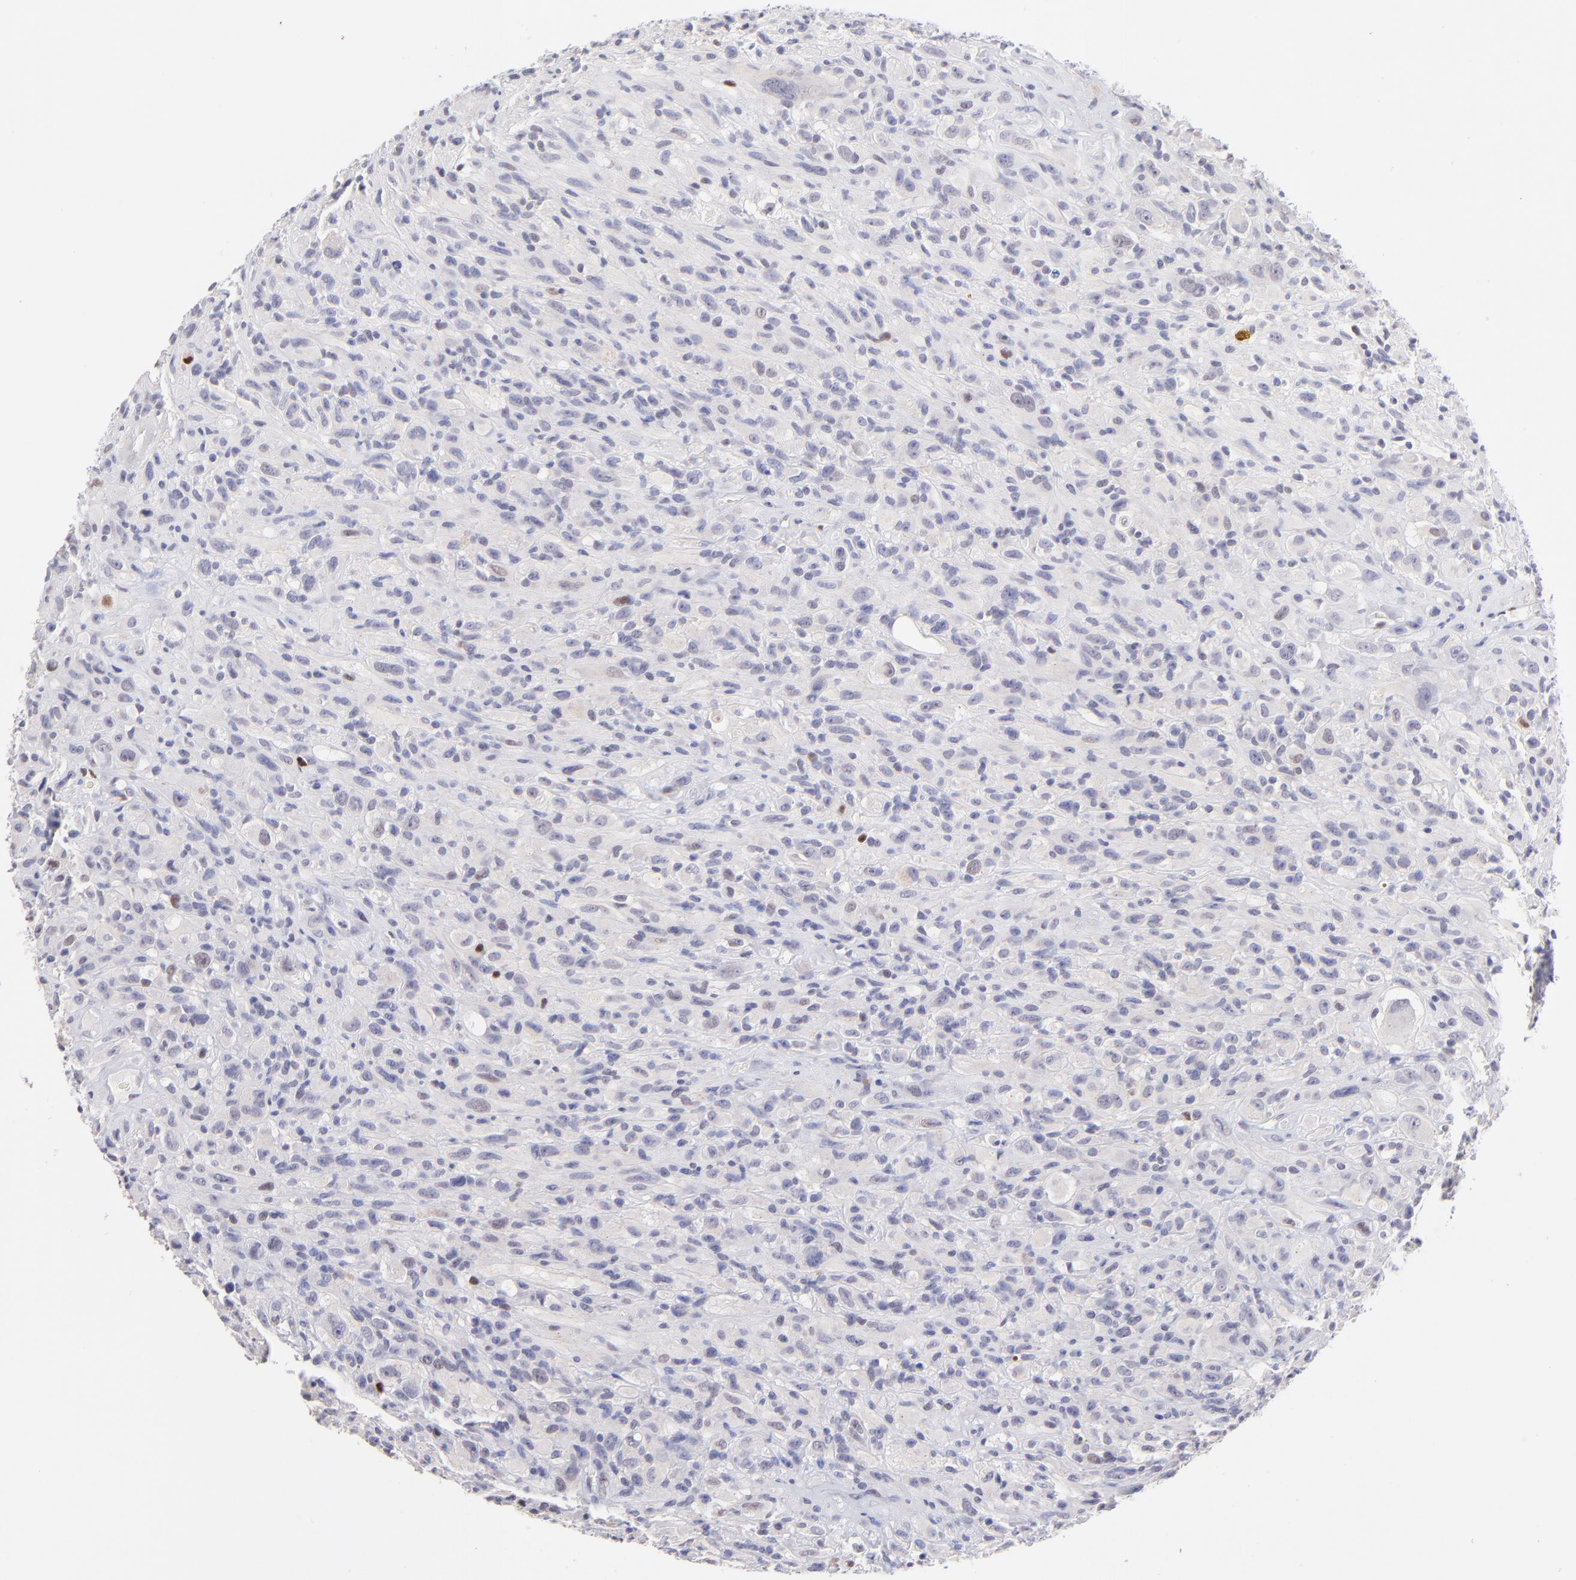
{"staining": {"intensity": "weak", "quantity": "<25%", "location": "nuclear"}, "tissue": "glioma", "cell_type": "Tumor cells", "image_type": "cancer", "snomed": [{"axis": "morphology", "description": "Glioma, malignant, High grade"}, {"axis": "topography", "description": "Brain"}], "caption": "There is no significant staining in tumor cells of malignant high-grade glioma.", "gene": "KLF4", "patient": {"sex": "male", "age": 48}}